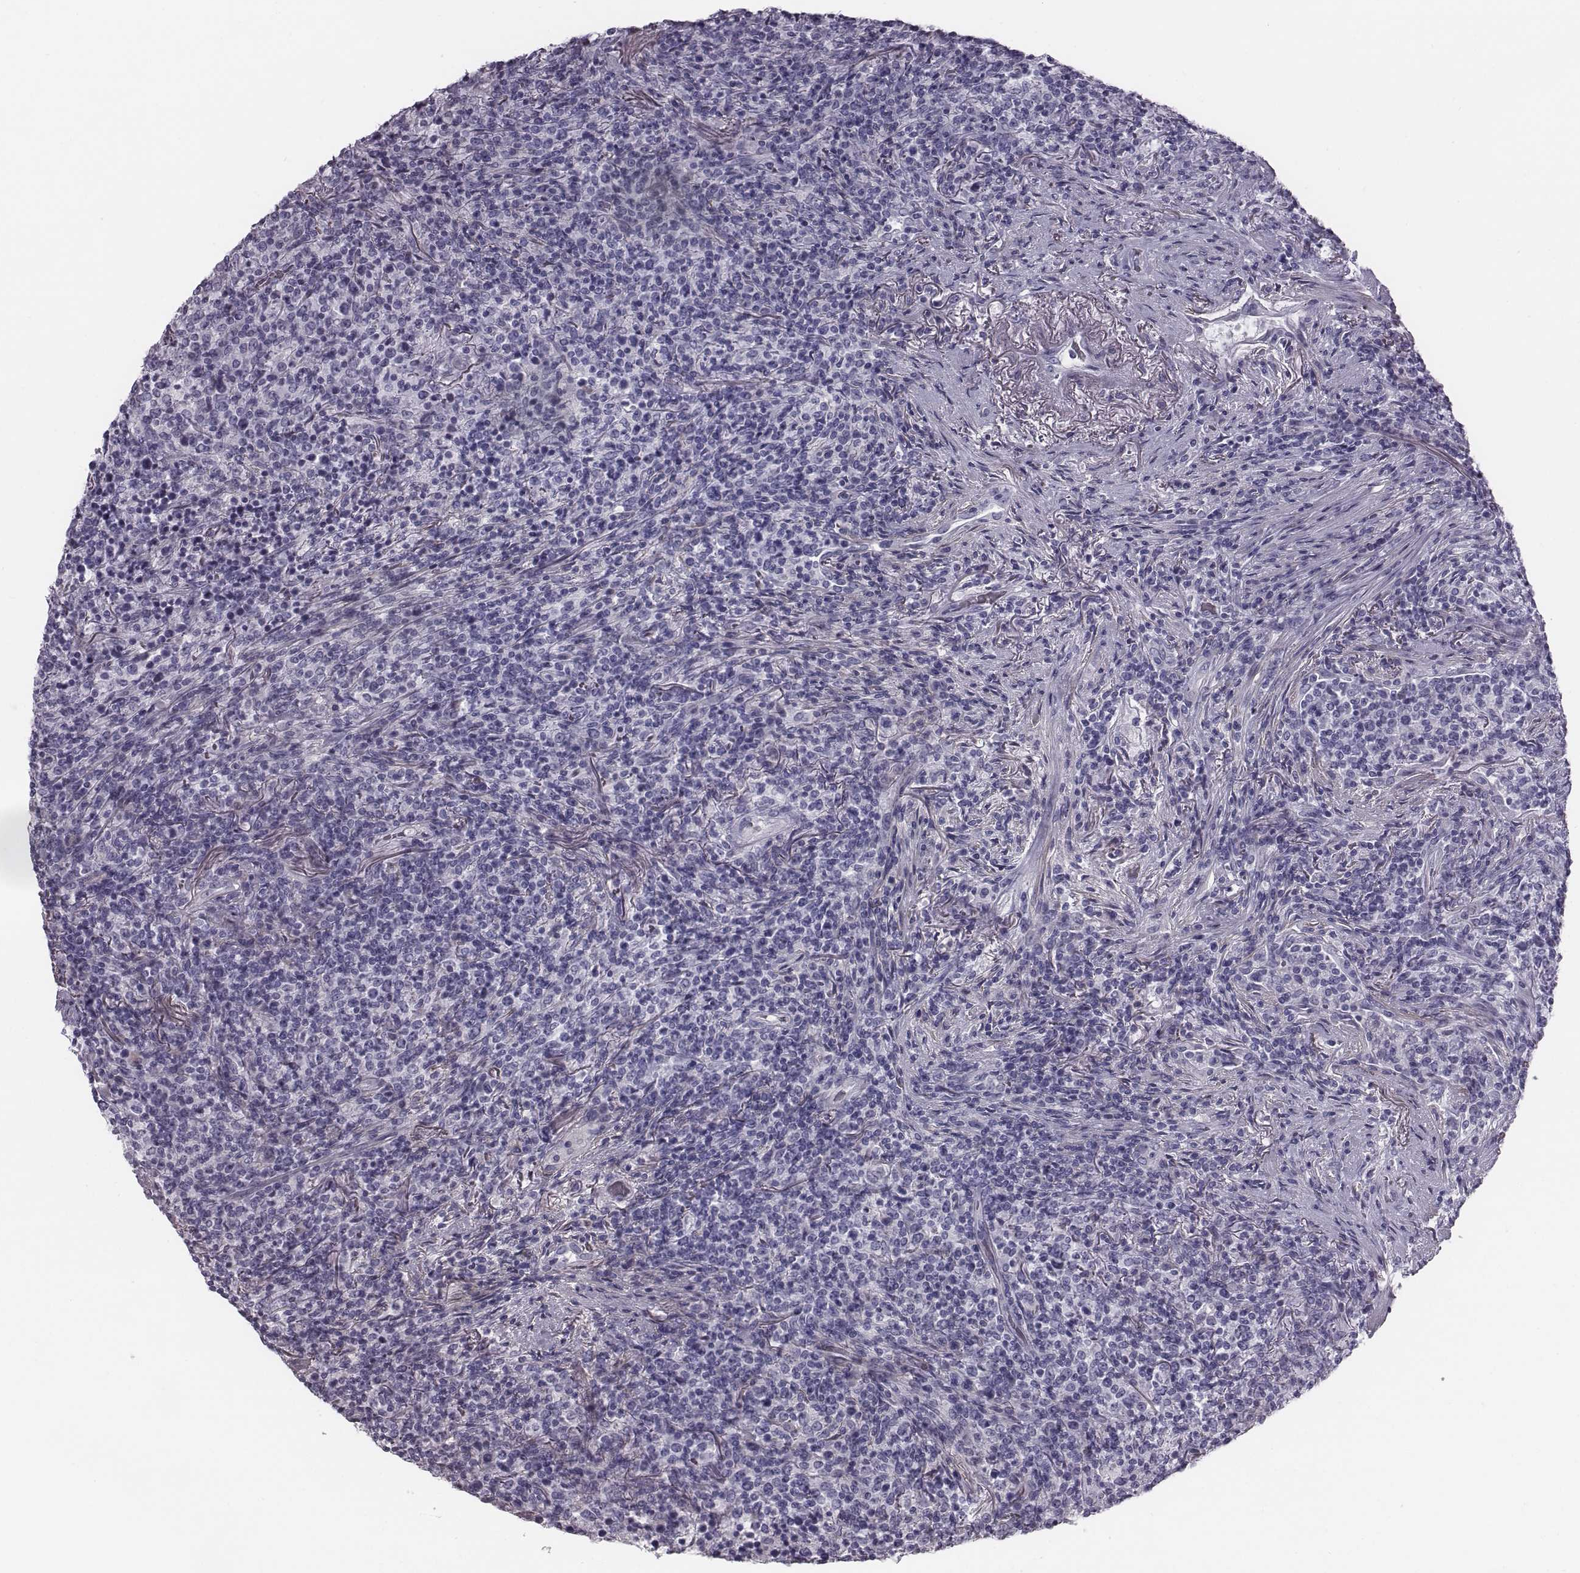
{"staining": {"intensity": "negative", "quantity": "none", "location": "none"}, "tissue": "lymphoma", "cell_type": "Tumor cells", "image_type": "cancer", "snomed": [{"axis": "morphology", "description": "Malignant lymphoma, non-Hodgkin's type, High grade"}, {"axis": "topography", "description": "Lung"}], "caption": "Photomicrograph shows no significant protein expression in tumor cells of lymphoma. (Stains: DAB immunohistochemistry (IHC) with hematoxylin counter stain, Microscopy: brightfield microscopy at high magnification).", "gene": "CRISP1", "patient": {"sex": "male", "age": 79}}